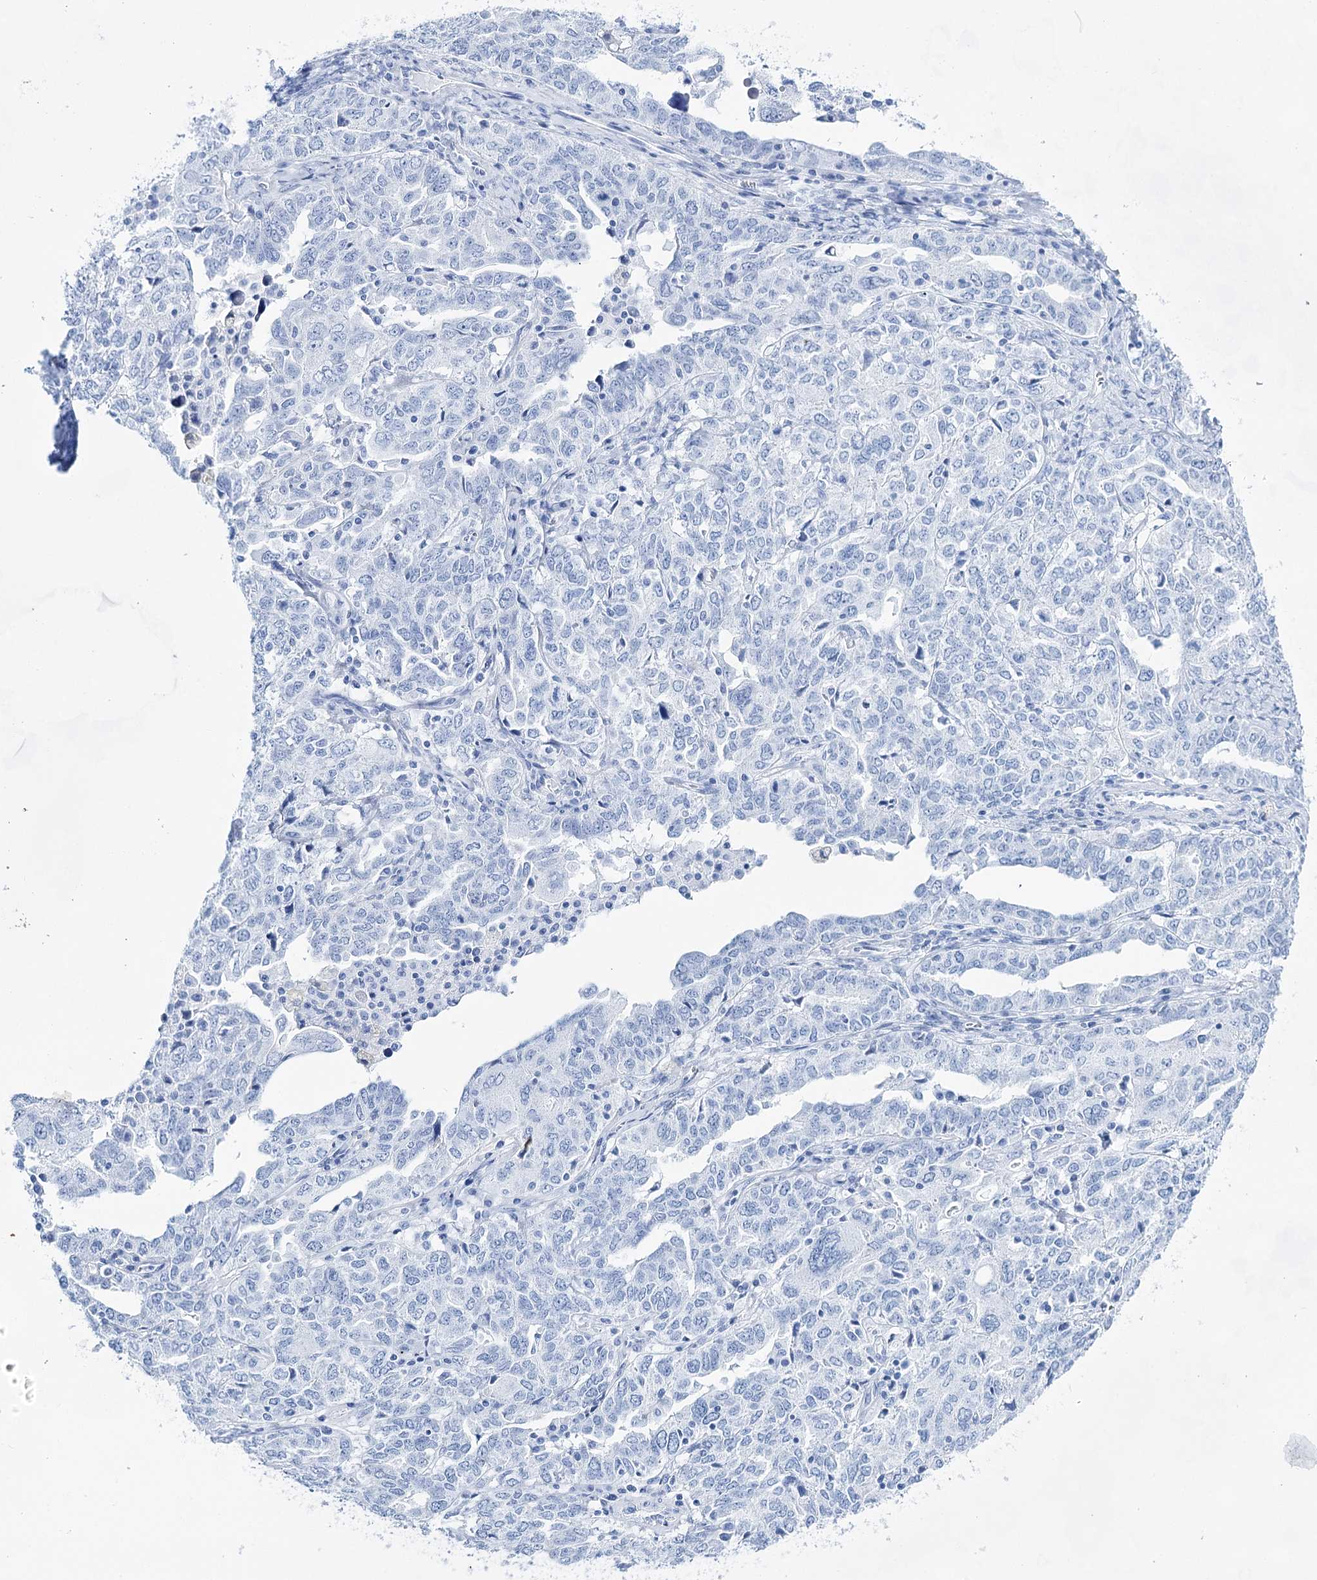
{"staining": {"intensity": "negative", "quantity": "none", "location": "none"}, "tissue": "ovarian cancer", "cell_type": "Tumor cells", "image_type": "cancer", "snomed": [{"axis": "morphology", "description": "Carcinoma, endometroid"}, {"axis": "topography", "description": "Ovary"}], "caption": "Ovarian cancer stained for a protein using IHC shows no expression tumor cells.", "gene": "LALBA", "patient": {"sex": "female", "age": 62}}